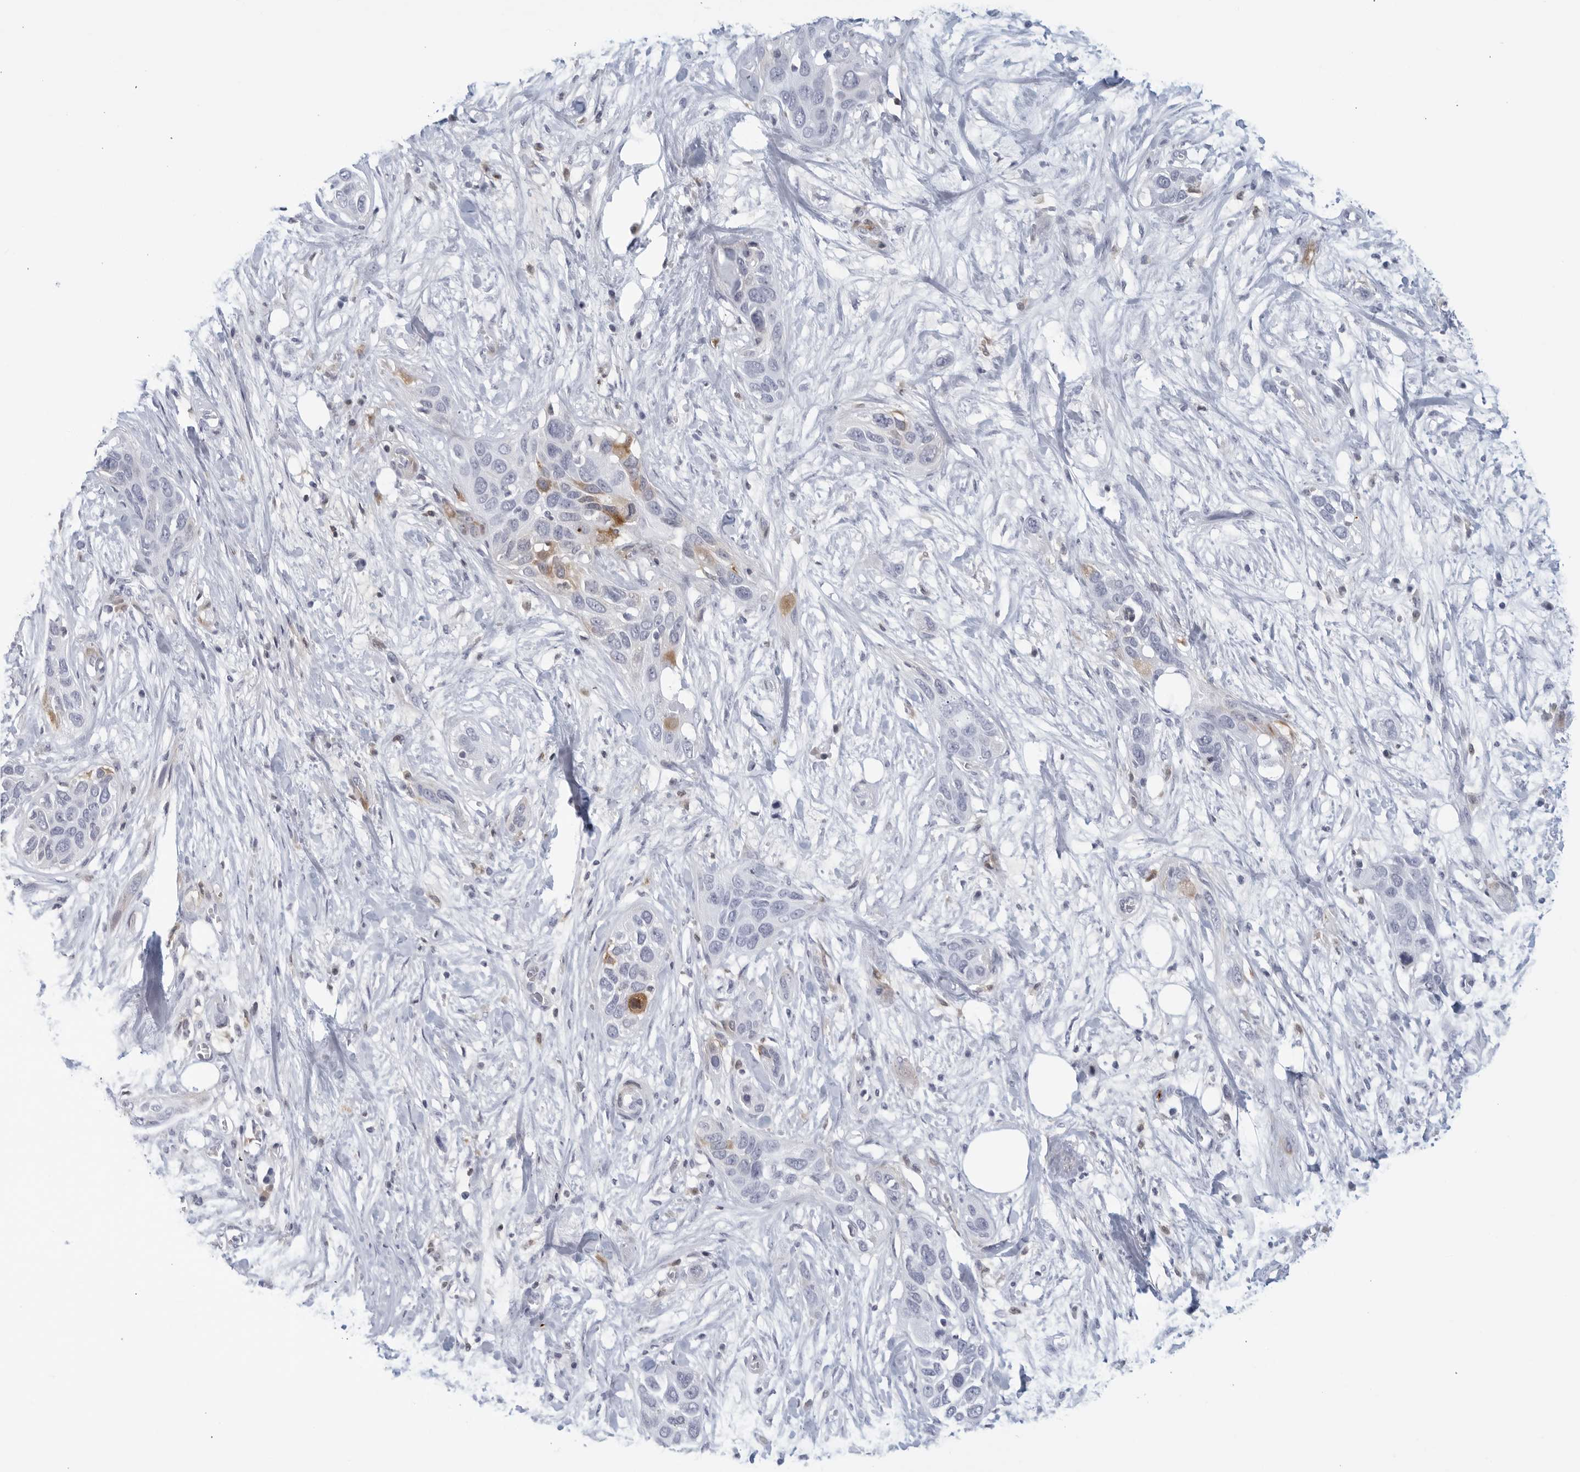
{"staining": {"intensity": "moderate", "quantity": "<25%", "location": "cytoplasmic/membranous"}, "tissue": "pancreatic cancer", "cell_type": "Tumor cells", "image_type": "cancer", "snomed": [{"axis": "morphology", "description": "Adenocarcinoma, NOS"}, {"axis": "topography", "description": "Pancreas"}], "caption": "This image demonstrates IHC staining of adenocarcinoma (pancreatic), with low moderate cytoplasmic/membranous expression in approximately <25% of tumor cells.", "gene": "FGG", "patient": {"sex": "female", "age": 60}}